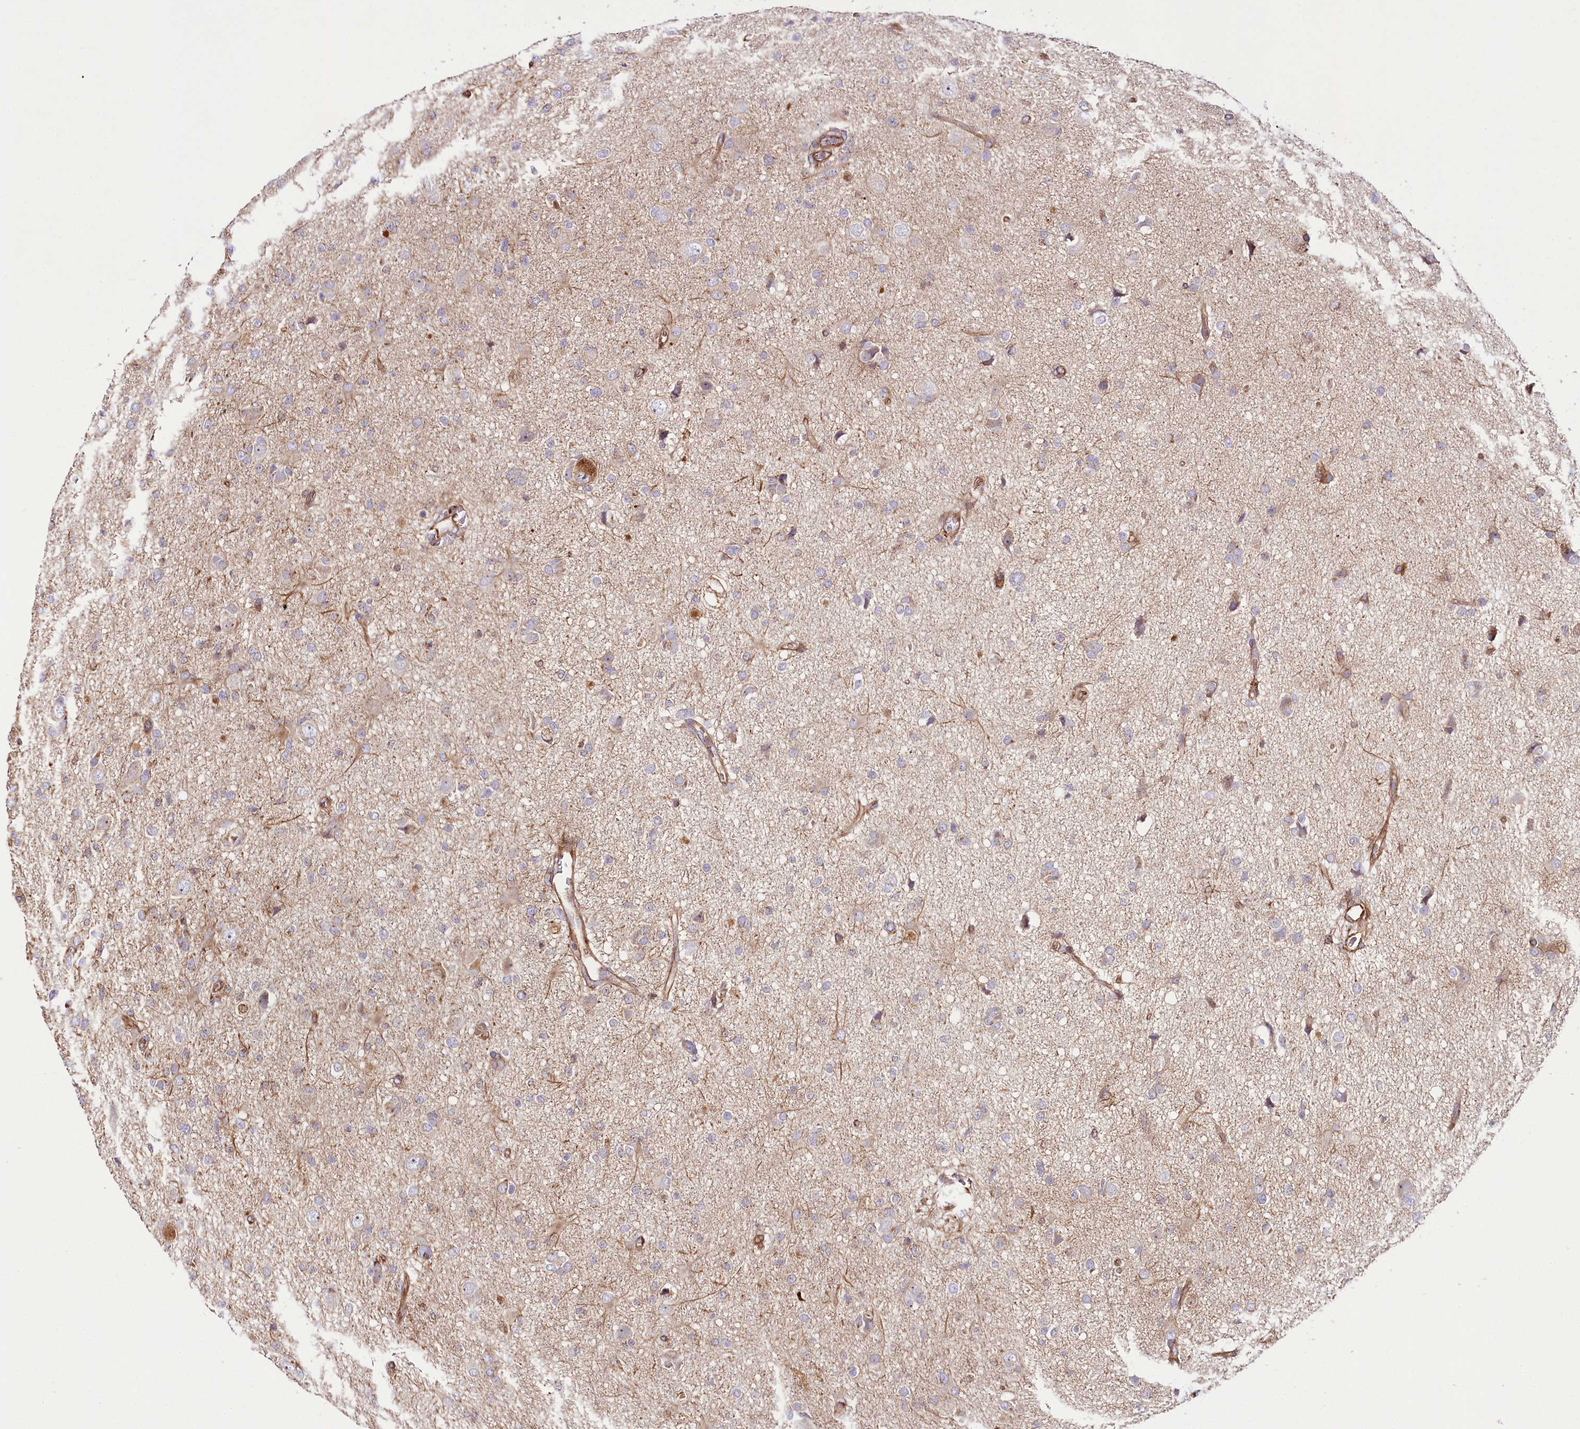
{"staining": {"intensity": "weak", "quantity": "<25%", "location": "cytoplasmic/membranous"}, "tissue": "glioma", "cell_type": "Tumor cells", "image_type": "cancer", "snomed": [{"axis": "morphology", "description": "Glioma, malignant, High grade"}, {"axis": "topography", "description": "Brain"}], "caption": "Tumor cells are negative for protein expression in human malignant high-grade glioma.", "gene": "THUMPD3", "patient": {"sex": "female", "age": 57}}